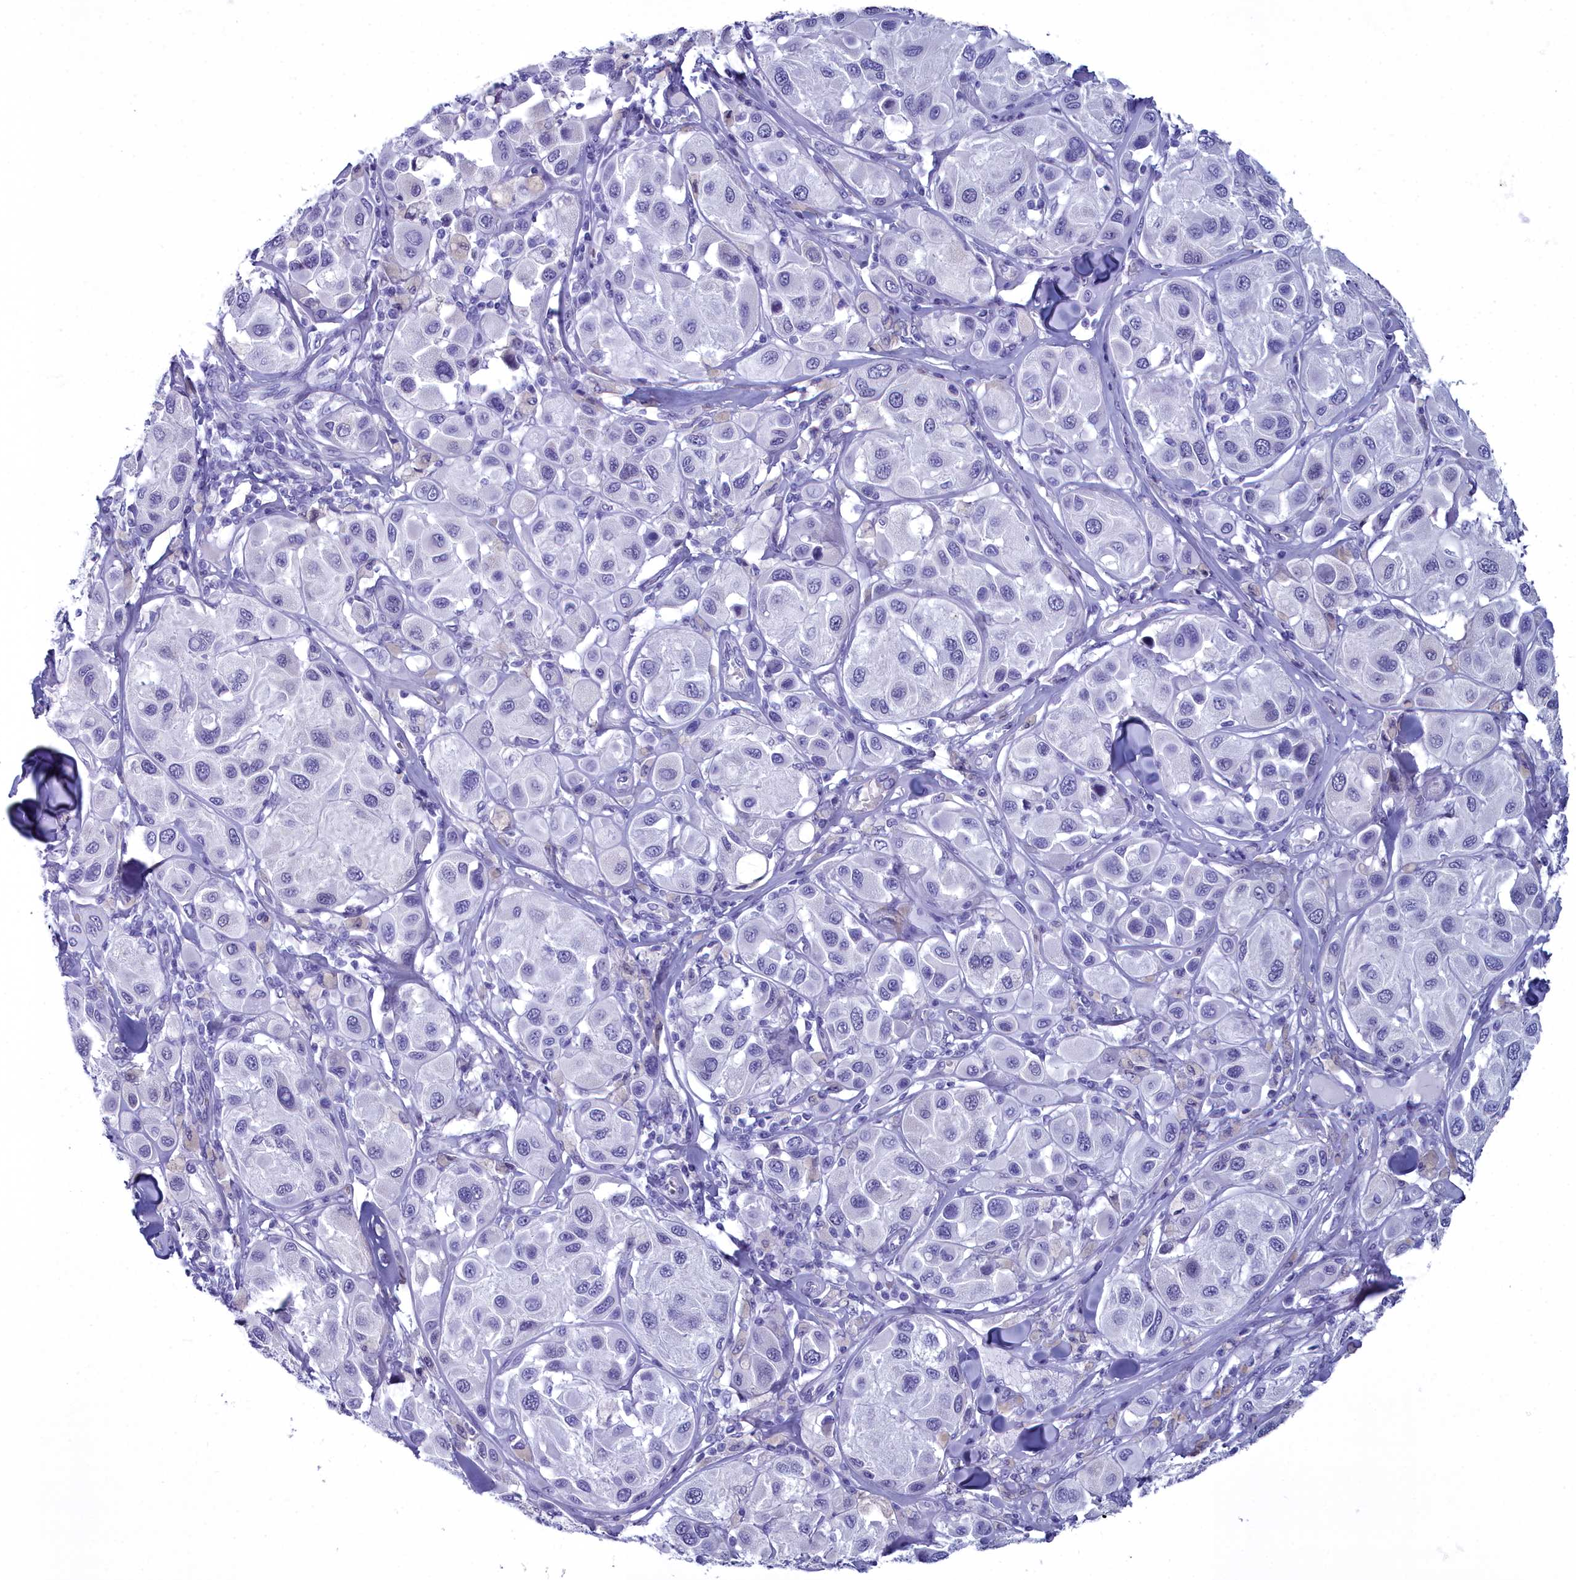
{"staining": {"intensity": "negative", "quantity": "none", "location": "none"}, "tissue": "melanoma", "cell_type": "Tumor cells", "image_type": "cancer", "snomed": [{"axis": "morphology", "description": "Malignant melanoma, Metastatic site"}, {"axis": "topography", "description": "Skin"}], "caption": "DAB (3,3'-diaminobenzidine) immunohistochemical staining of melanoma displays no significant expression in tumor cells. (DAB (3,3'-diaminobenzidine) immunohistochemistry (IHC), high magnification).", "gene": "MAP6", "patient": {"sex": "male", "age": 41}}